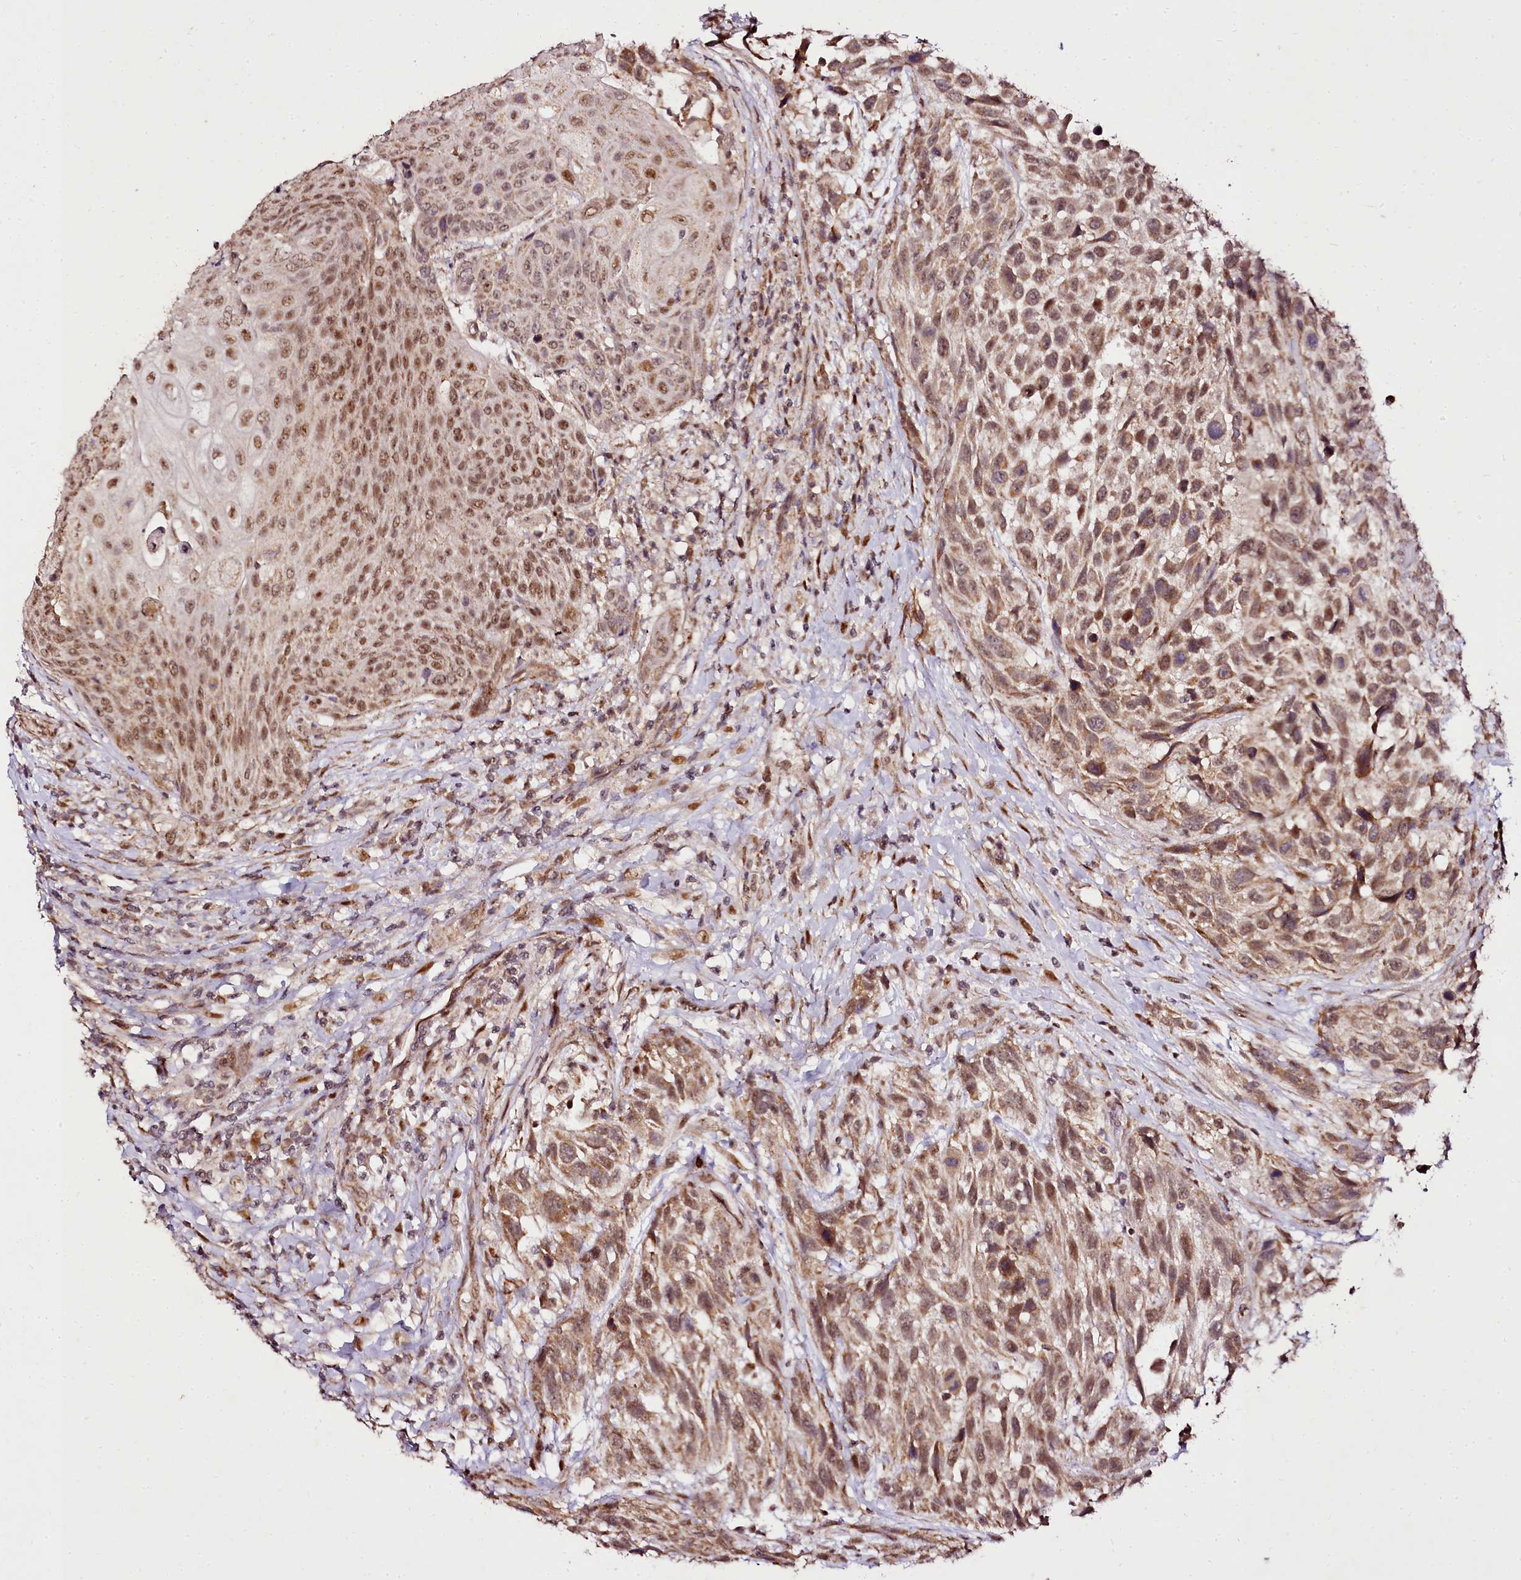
{"staining": {"intensity": "moderate", "quantity": ">75%", "location": "cytoplasmic/membranous,nuclear"}, "tissue": "urothelial cancer", "cell_type": "Tumor cells", "image_type": "cancer", "snomed": [{"axis": "morphology", "description": "Urothelial carcinoma, High grade"}, {"axis": "topography", "description": "Urinary bladder"}], "caption": "High-power microscopy captured an immunohistochemistry photomicrograph of urothelial carcinoma (high-grade), revealing moderate cytoplasmic/membranous and nuclear staining in about >75% of tumor cells.", "gene": "EDIL3", "patient": {"sex": "female", "age": 70}}